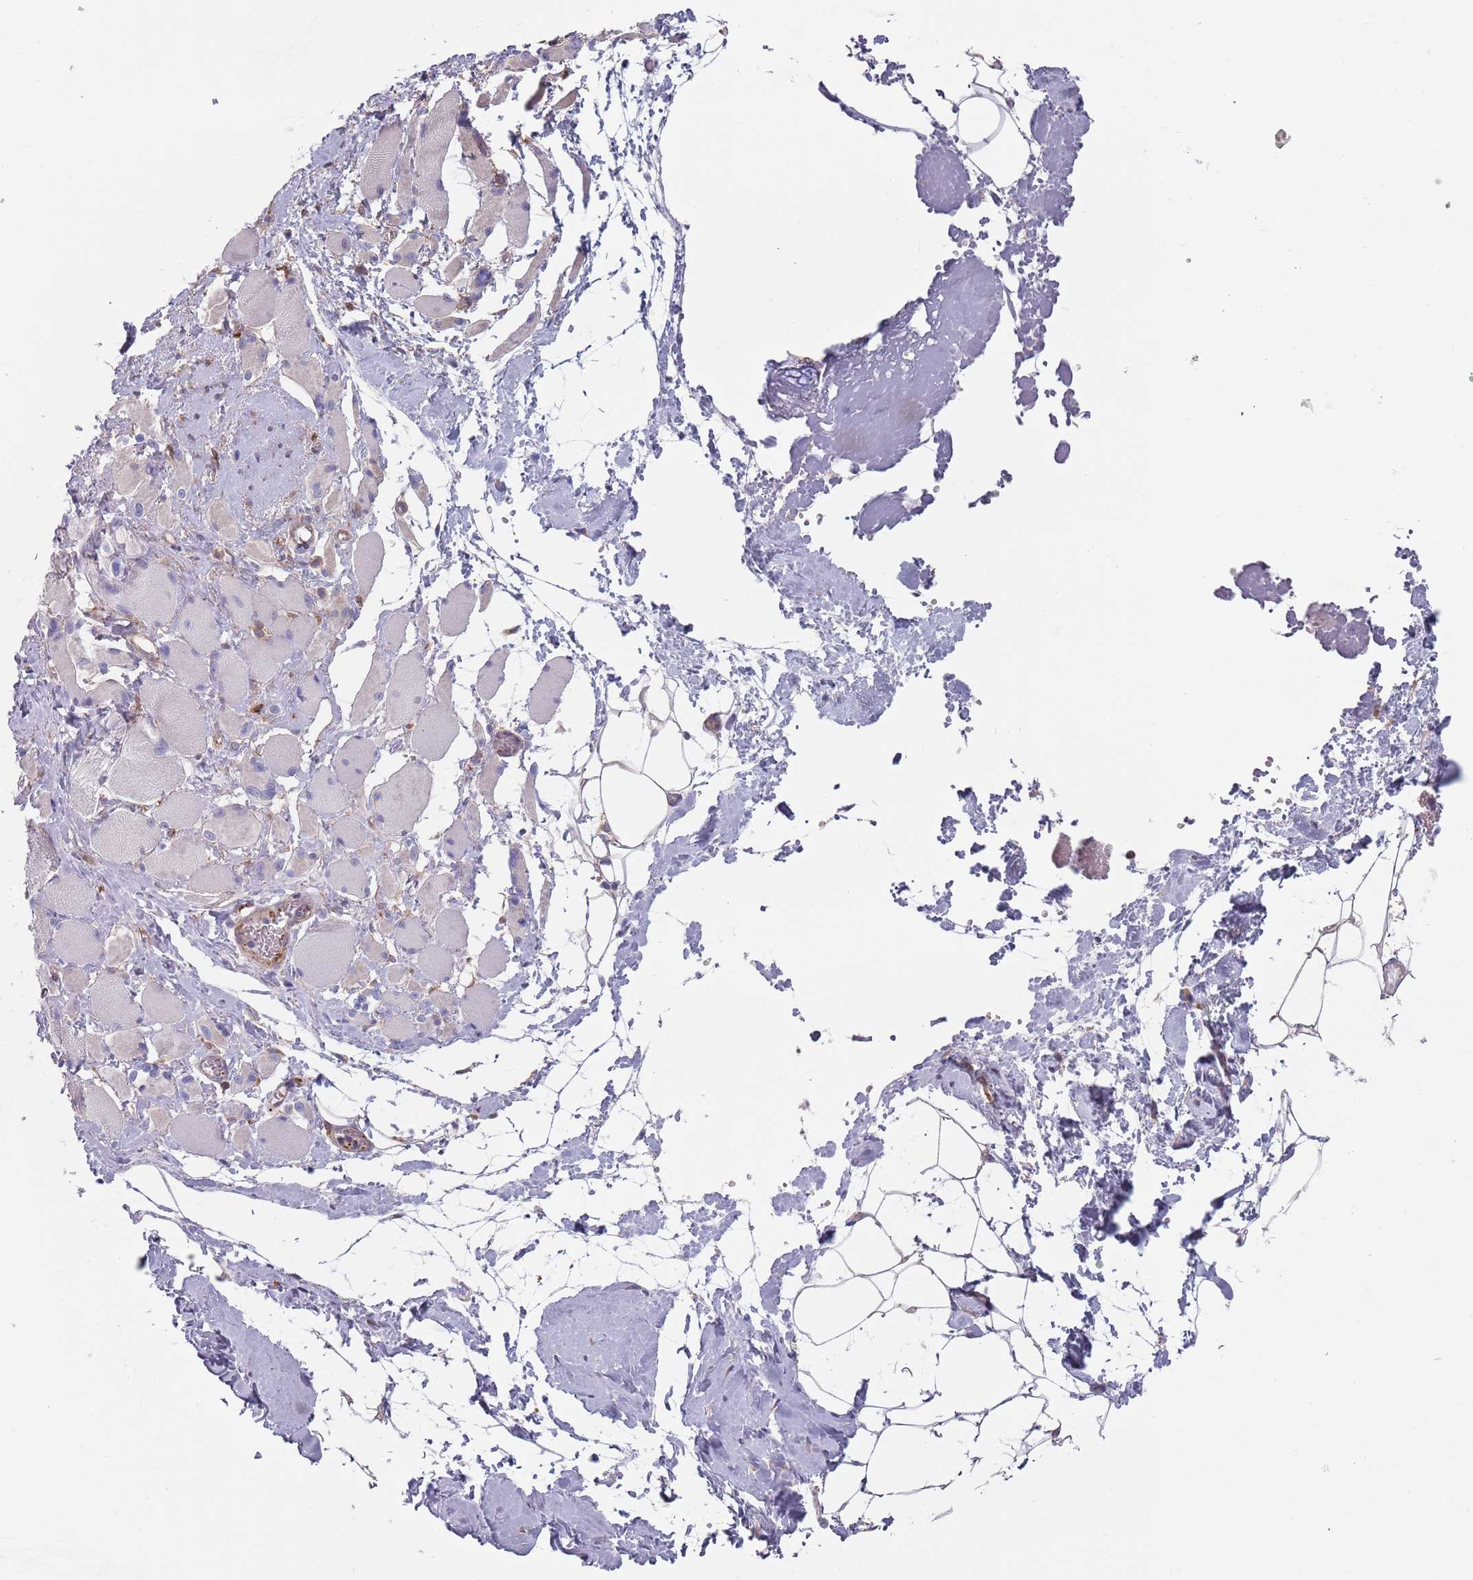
{"staining": {"intensity": "negative", "quantity": "none", "location": "none"}, "tissue": "skeletal muscle", "cell_type": "Myocytes", "image_type": "normal", "snomed": [{"axis": "morphology", "description": "Normal tissue, NOS"}, {"axis": "morphology", "description": "Basal cell carcinoma"}, {"axis": "topography", "description": "Skeletal muscle"}], "caption": "An immunohistochemistry photomicrograph of normal skeletal muscle is shown. There is no staining in myocytes of skeletal muscle.", "gene": "APPL2", "patient": {"sex": "female", "age": 64}}